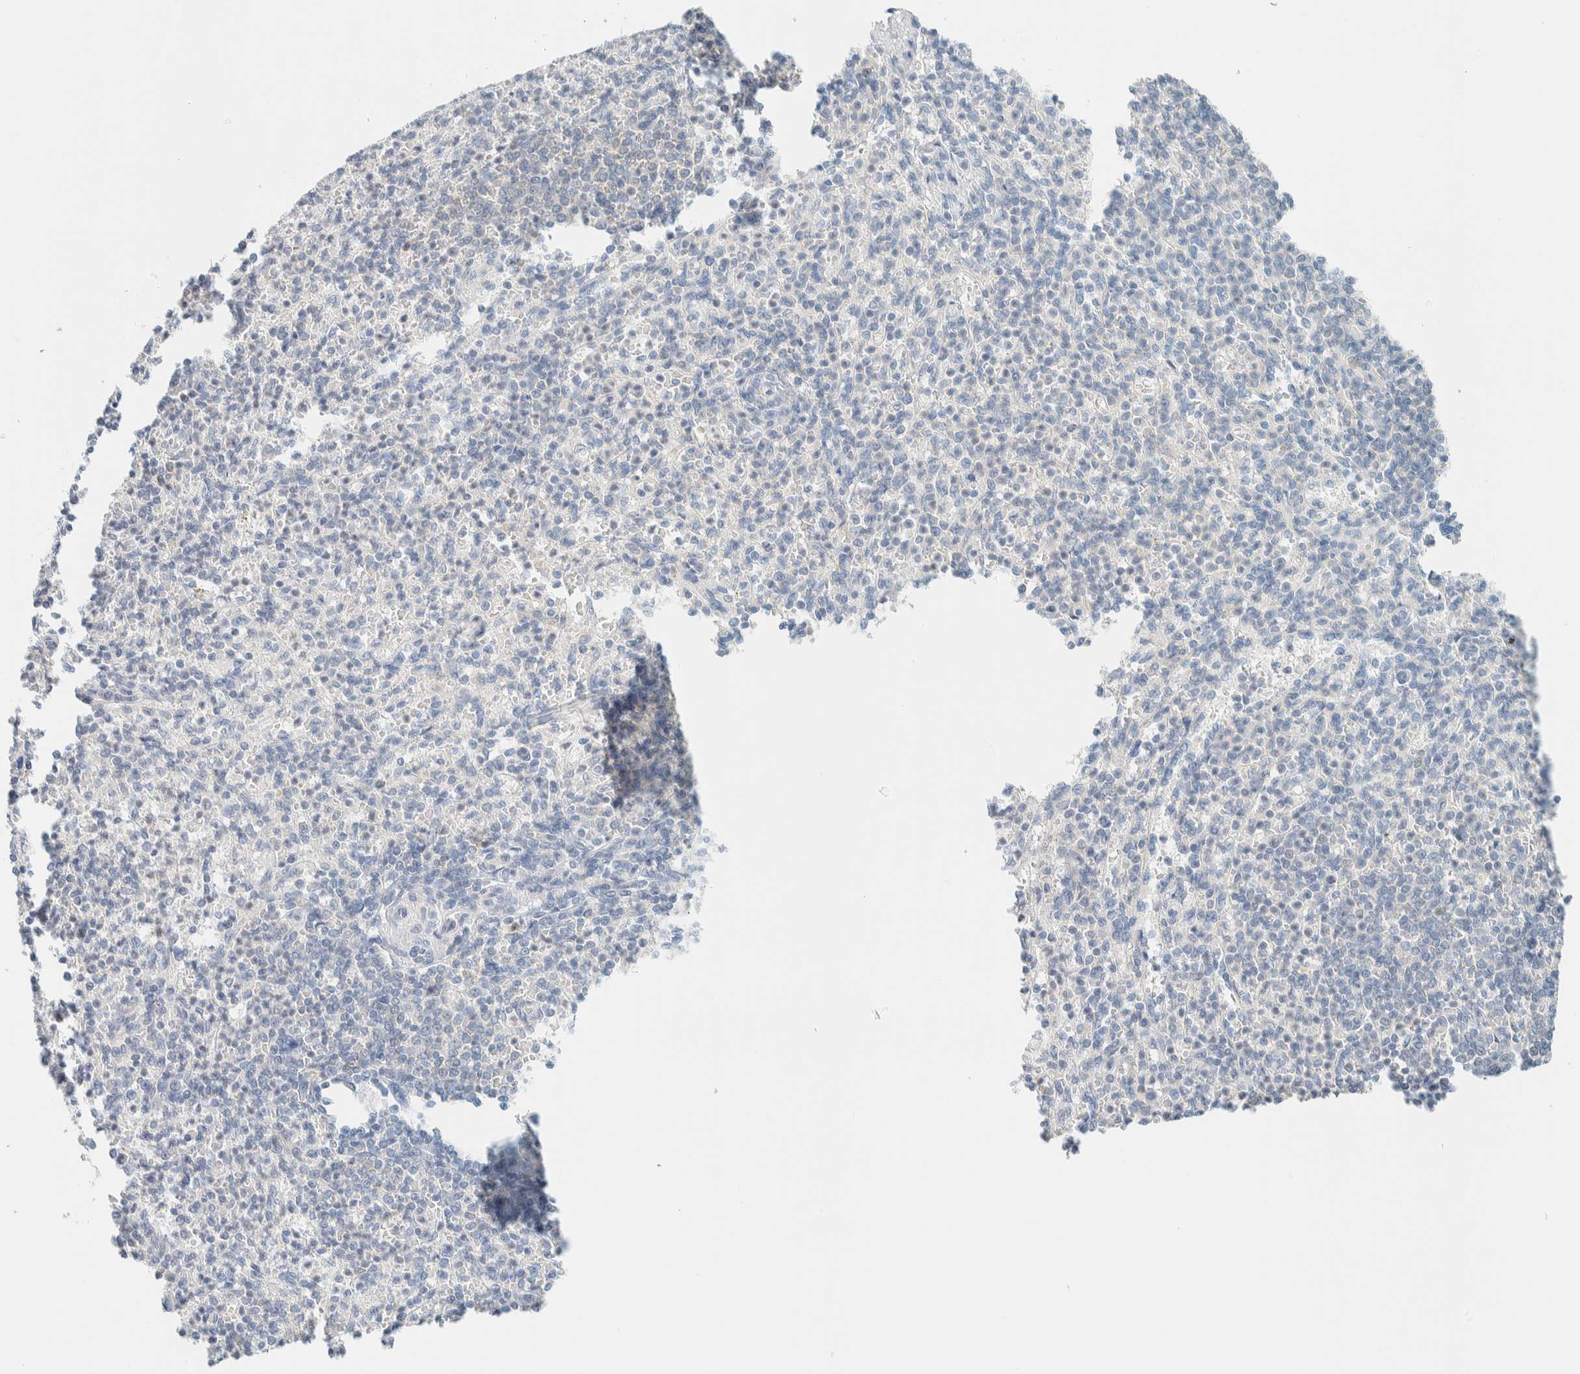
{"staining": {"intensity": "negative", "quantity": "none", "location": "none"}, "tissue": "spleen", "cell_type": "Cells in red pulp", "image_type": "normal", "snomed": [{"axis": "morphology", "description": "Normal tissue, NOS"}, {"axis": "topography", "description": "Spleen"}], "caption": "Immunohistochemistry histopathology image of benign spleen stained for a protein (brown), which reveals no staining in cells in red pulp.", "gene": "NDE1", "patient": {"sex": "female", "age": 74}}